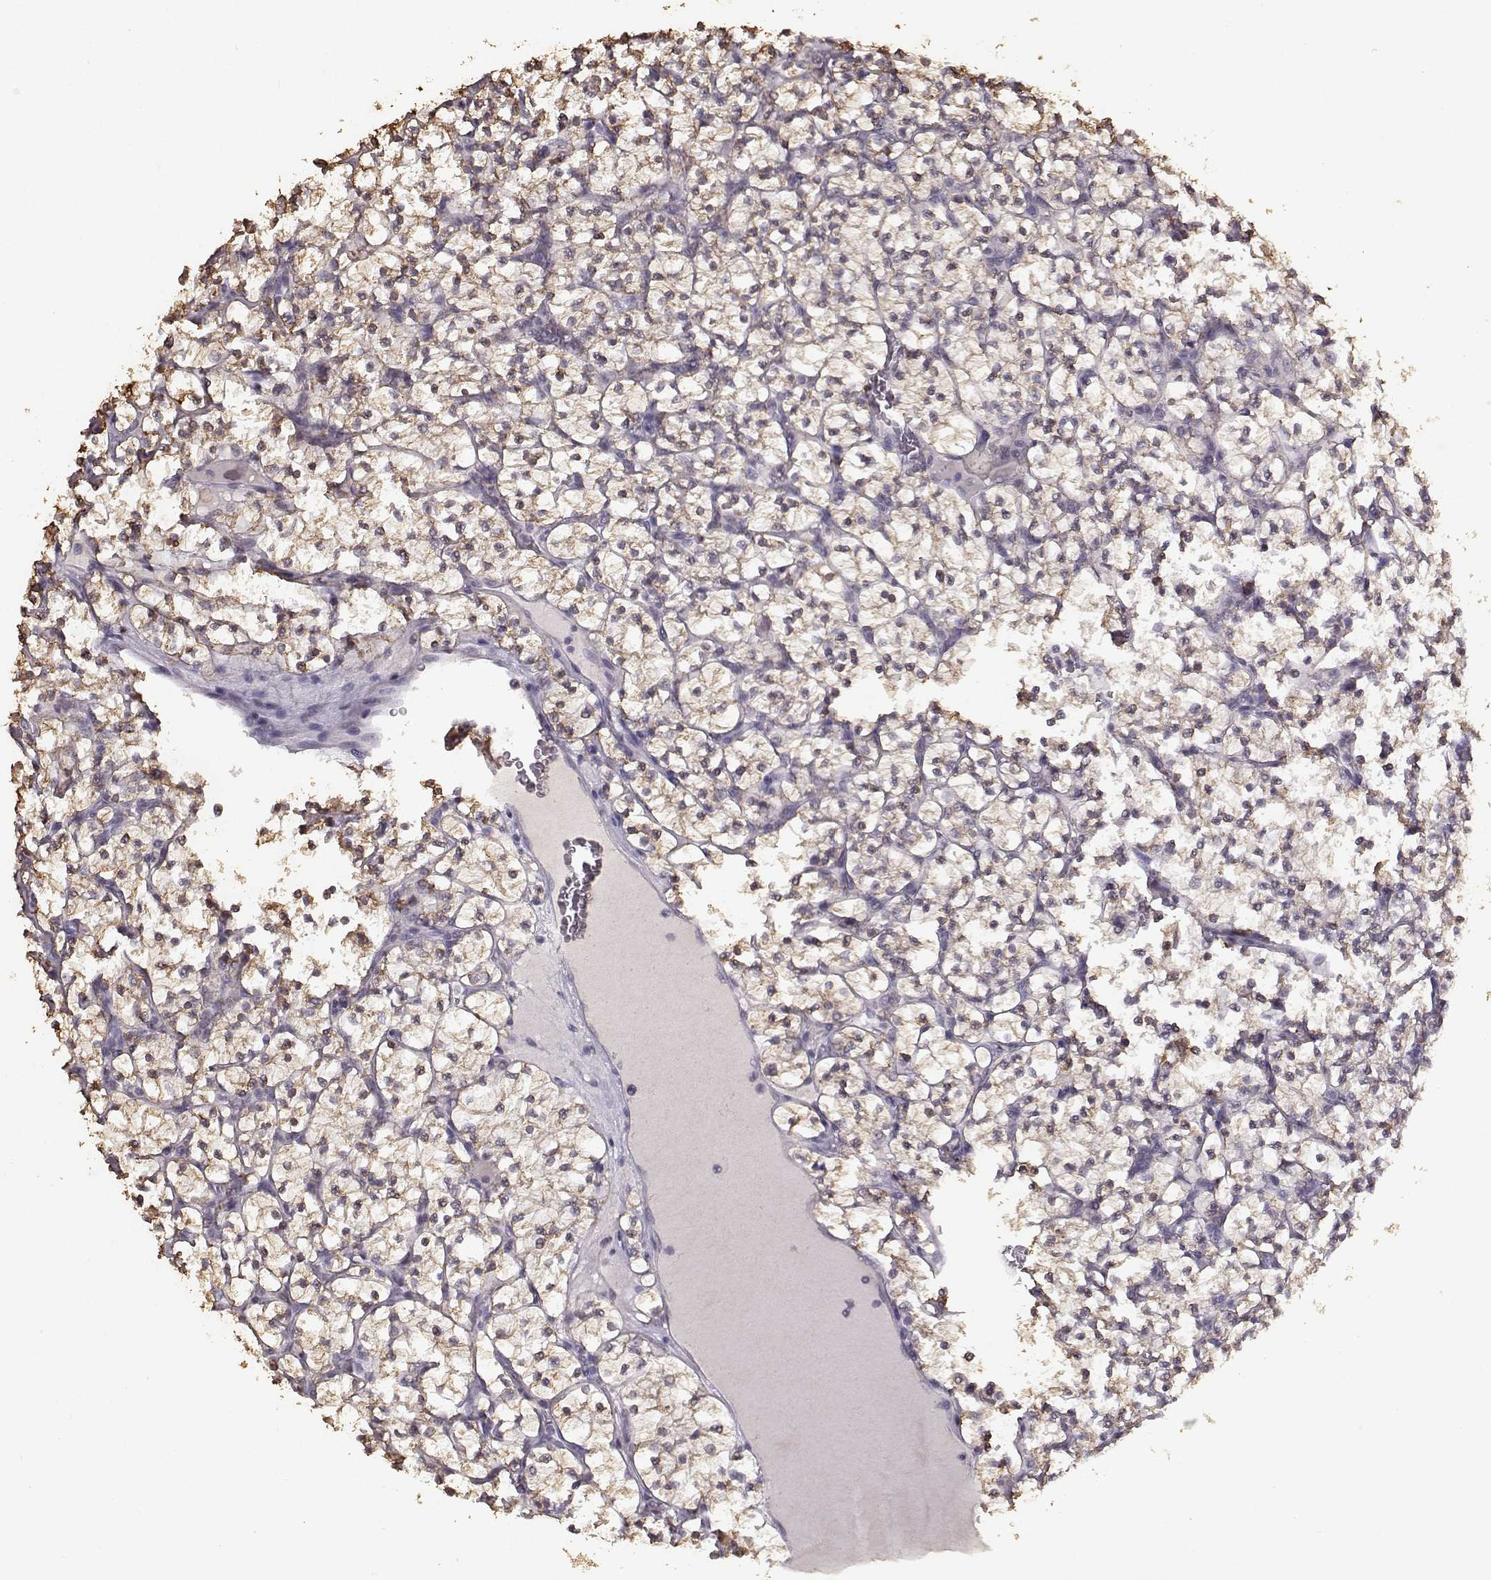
{"staining": {"intensity": "weak", "quantity": ">75%", "location": "cytoplasmic/membranous"}, "tissue": "renal cancer", "cell_type": "Tumor cells", "image_type": "cancer", "snomed": [{"axis": "morphology", "description": "Adenocarcinoma, NOS"}, {"axis": "topography", "description": "Kidney"}], "caption": "Immunohistochemical staining of renal cancer reveals low levels of weak cytoplasmic/membranous protein positivity in approximately >75% of tumor cells.", "gene": "UROC1", "patient": {"sex": "female", "age": 89}}